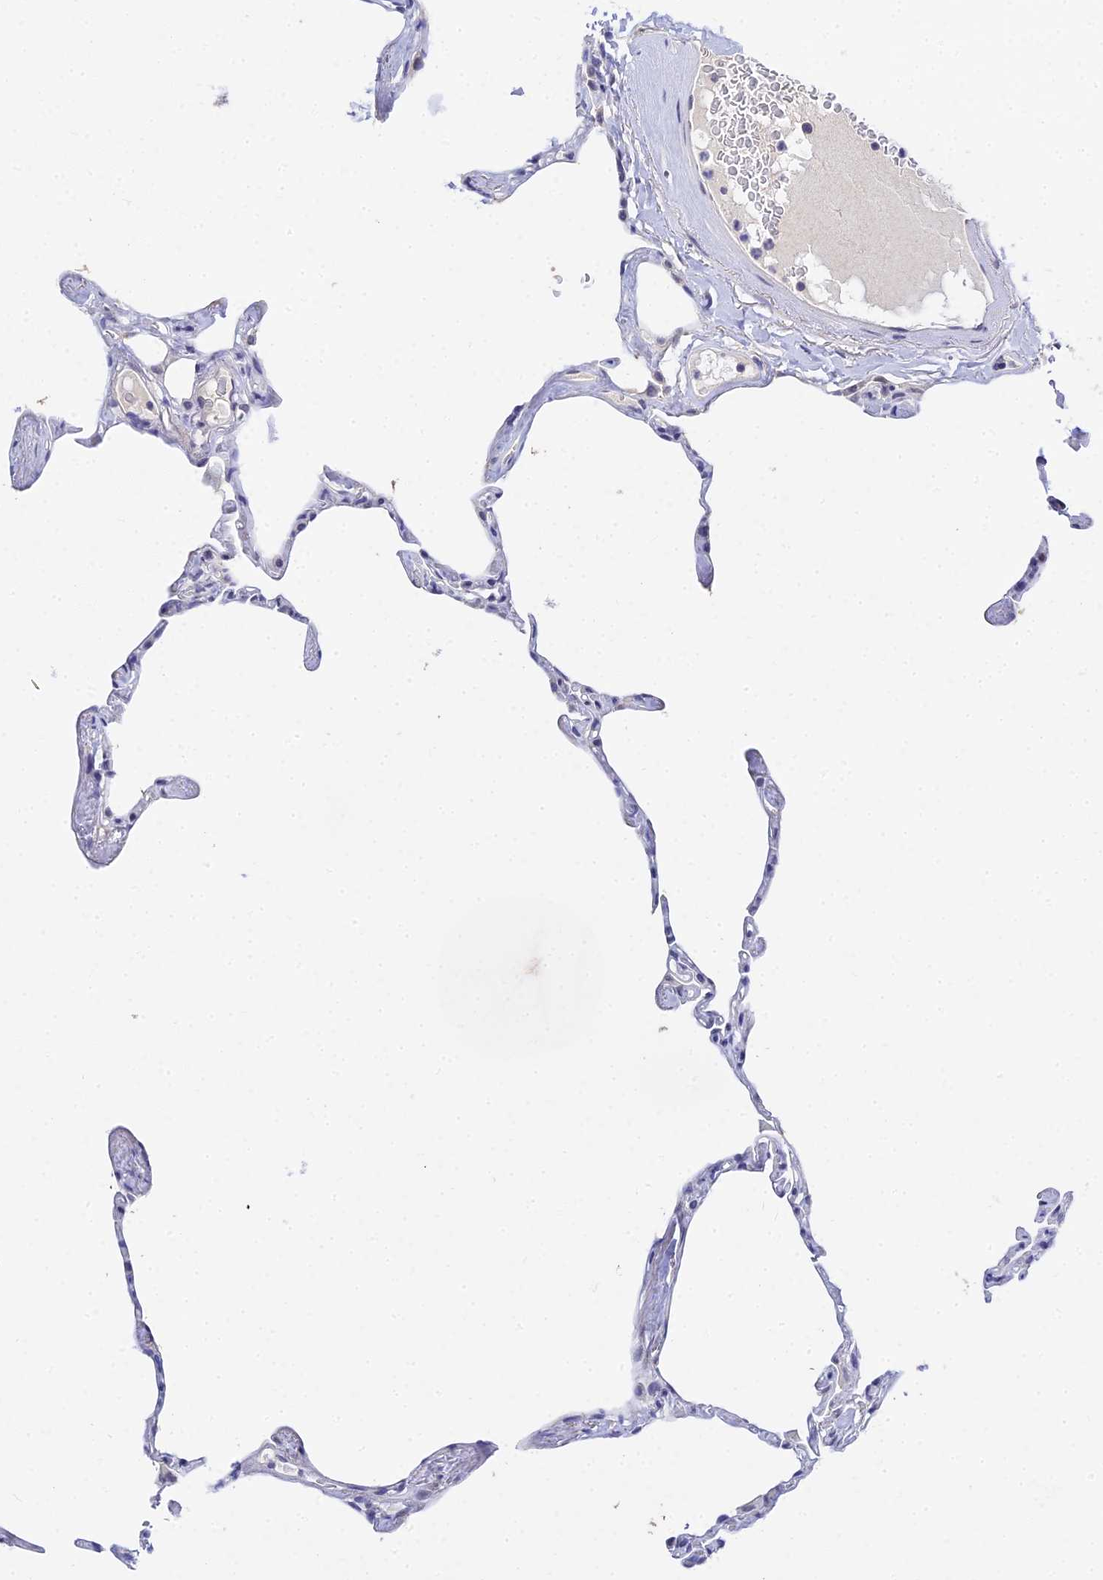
{"staining": {"intensity": "negative", "quantity": "none", "location": "none"}, "tissue": "lung", "cell_type": "Alveolar cells", "image_type": "normal", "snomed": [{"axis": "morphology", "description": "Normal tissue, NOS"}, {"axis": "topography", "description": "Lung"}], "caption": "Histopathology image shows no protein positivity in alveolar cells of unremarkable lung.", "gene": "HOXB1", "patient": {"sex": "male", "age": 65}}